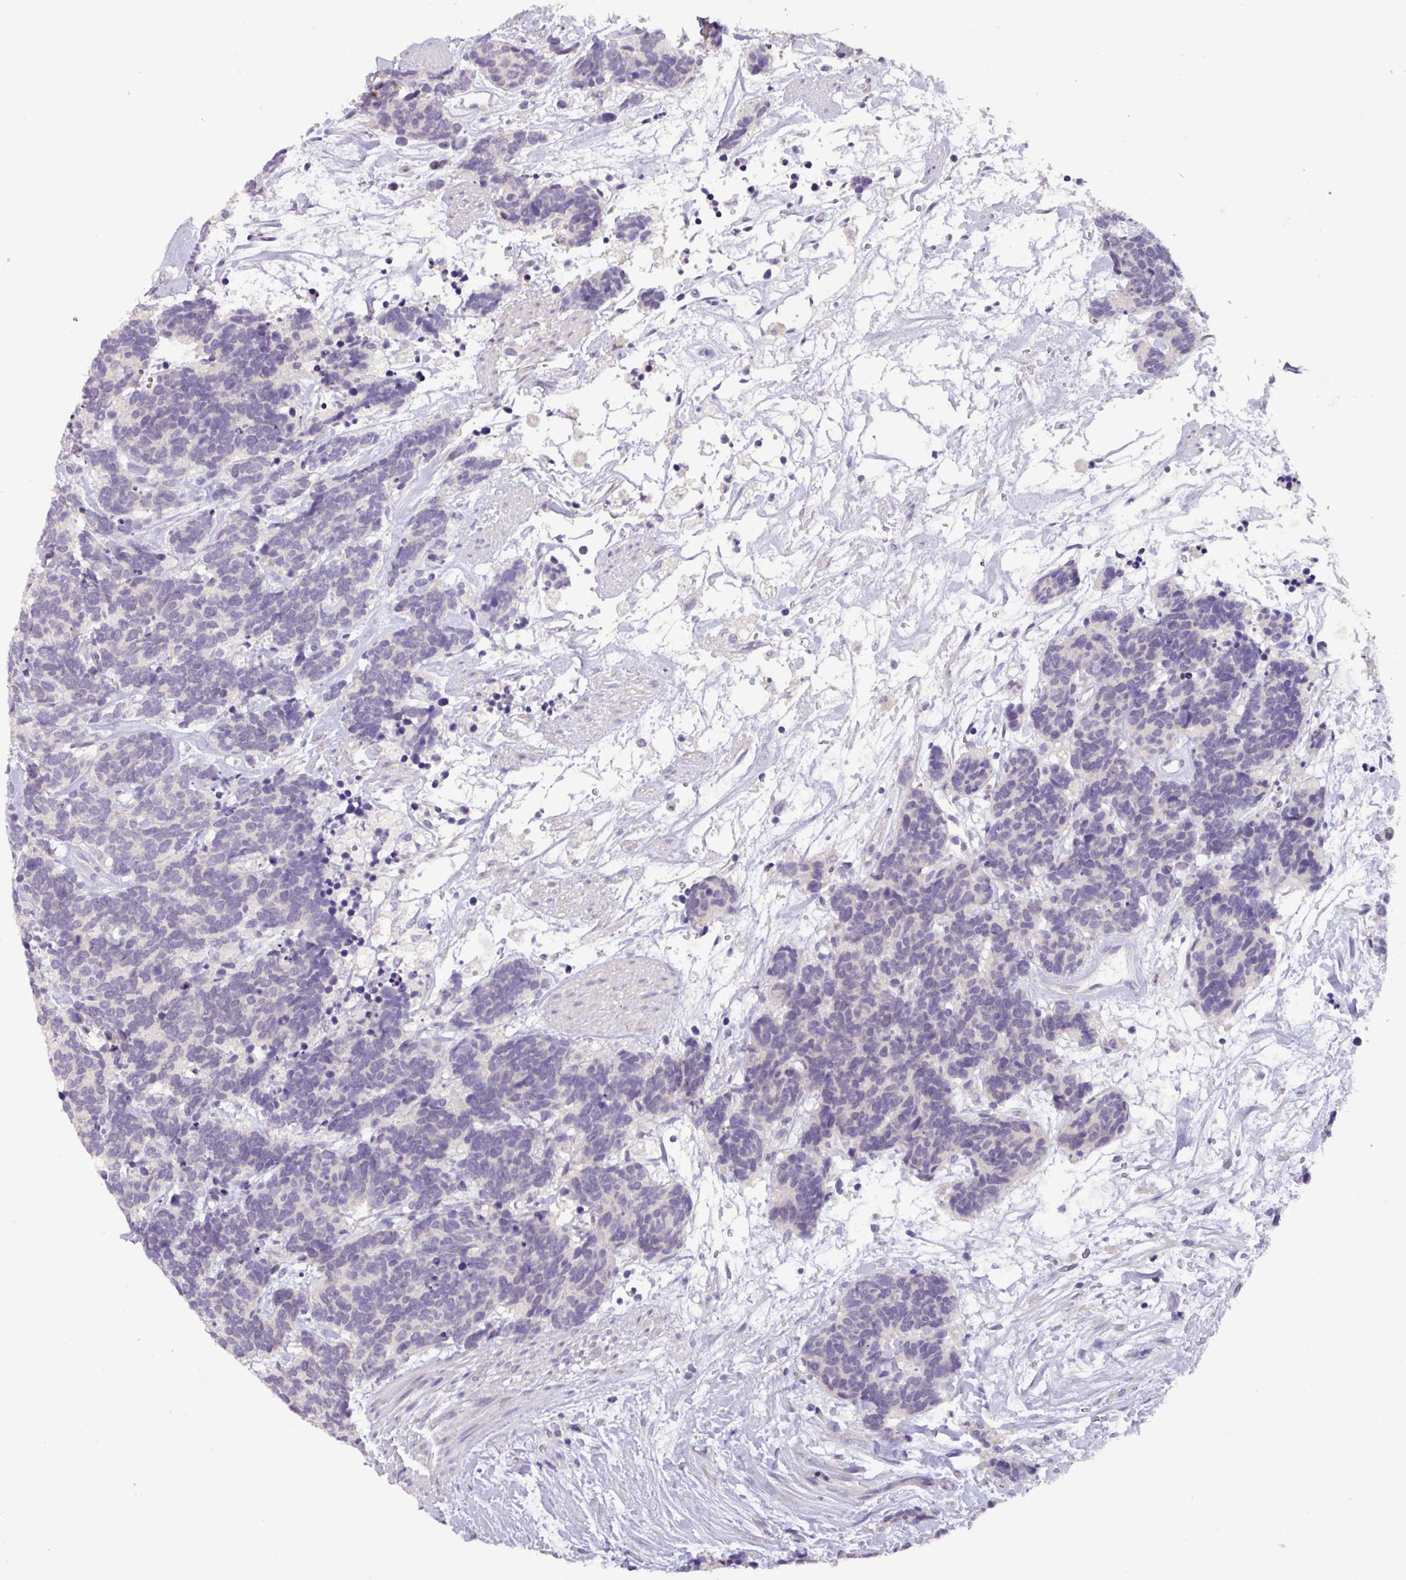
{"staining": {"intensity": "negative", "quantity": "none", "location": "none"}, "tissue": "carcinoid", "cell_type": "Tumor cells", "image_type": "cancer", "snomed": [{"axis": "morphology", "description": "Carcinoma, NOS"}, {"axis": "morphology", "description": "Carcinoid, malignant, NOS"}, {"axis": "topography", "description": "Prostate"}], "caption": "Carcinoid was stained to show a protein in brown. There is no significant expression in tumor cells.", "gene": "PAX8", "patient": {"sex": "male", "age": 57}}